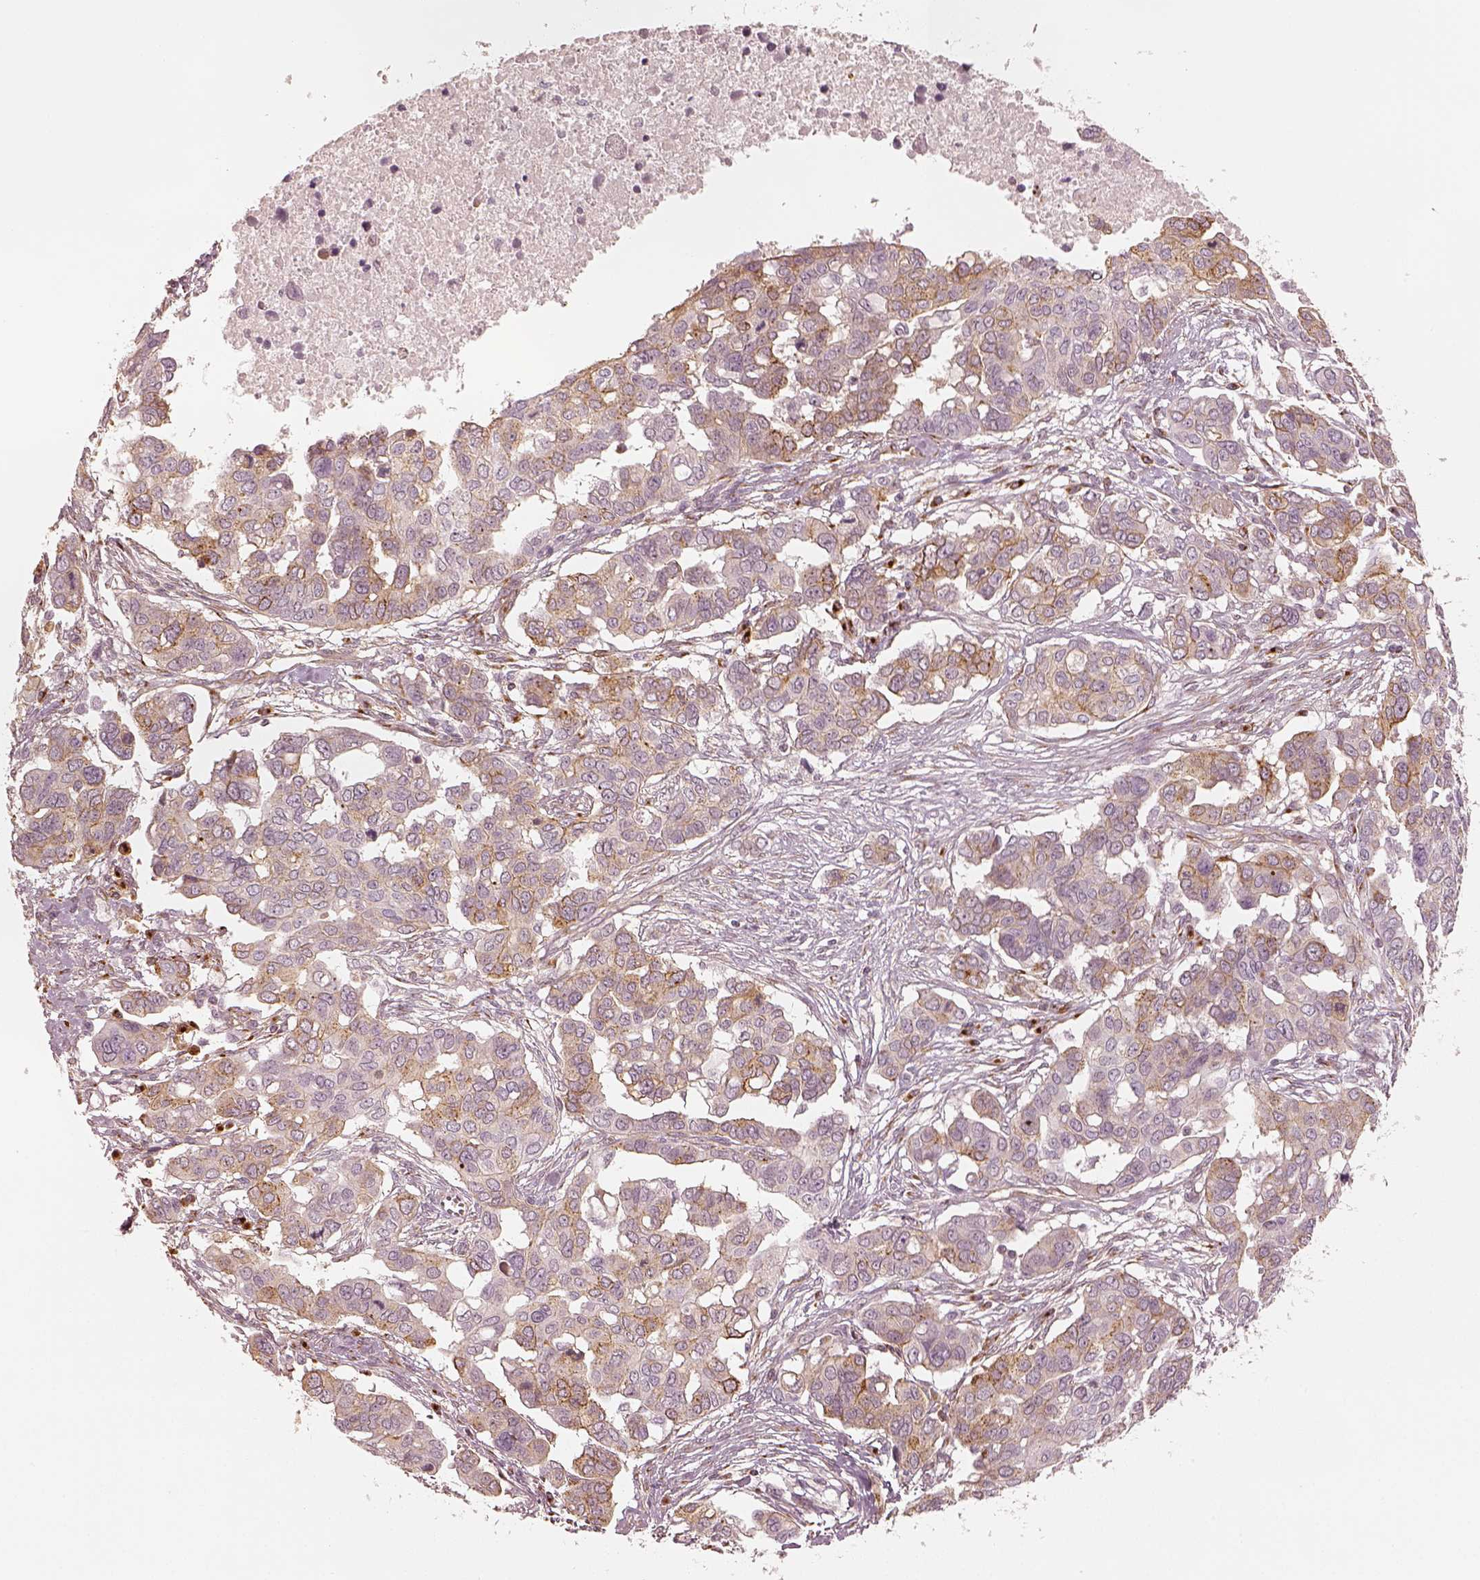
{"staining": {"intensity": "moderate", "quantity": "<25%", "location": "cytoplasmic/membranous"}, "tissue": "ovarian cancer", "cell_type": "Tumor cells", "image_type": "cancer", "snomed": [{"axis": "morphology", "description": "Carcinoma, endometroid"}, {"axis": "topography", "description": "Ovary"}], "caption": "Protein expression analysis of human ovarian cancer (endometroid carcinoma) reveals moderate cytoplasmic/membranous expression in approximately <25% of tumor cells.", "gene": "GORASP2", "patient": {"sex": "female", "age": 78}}